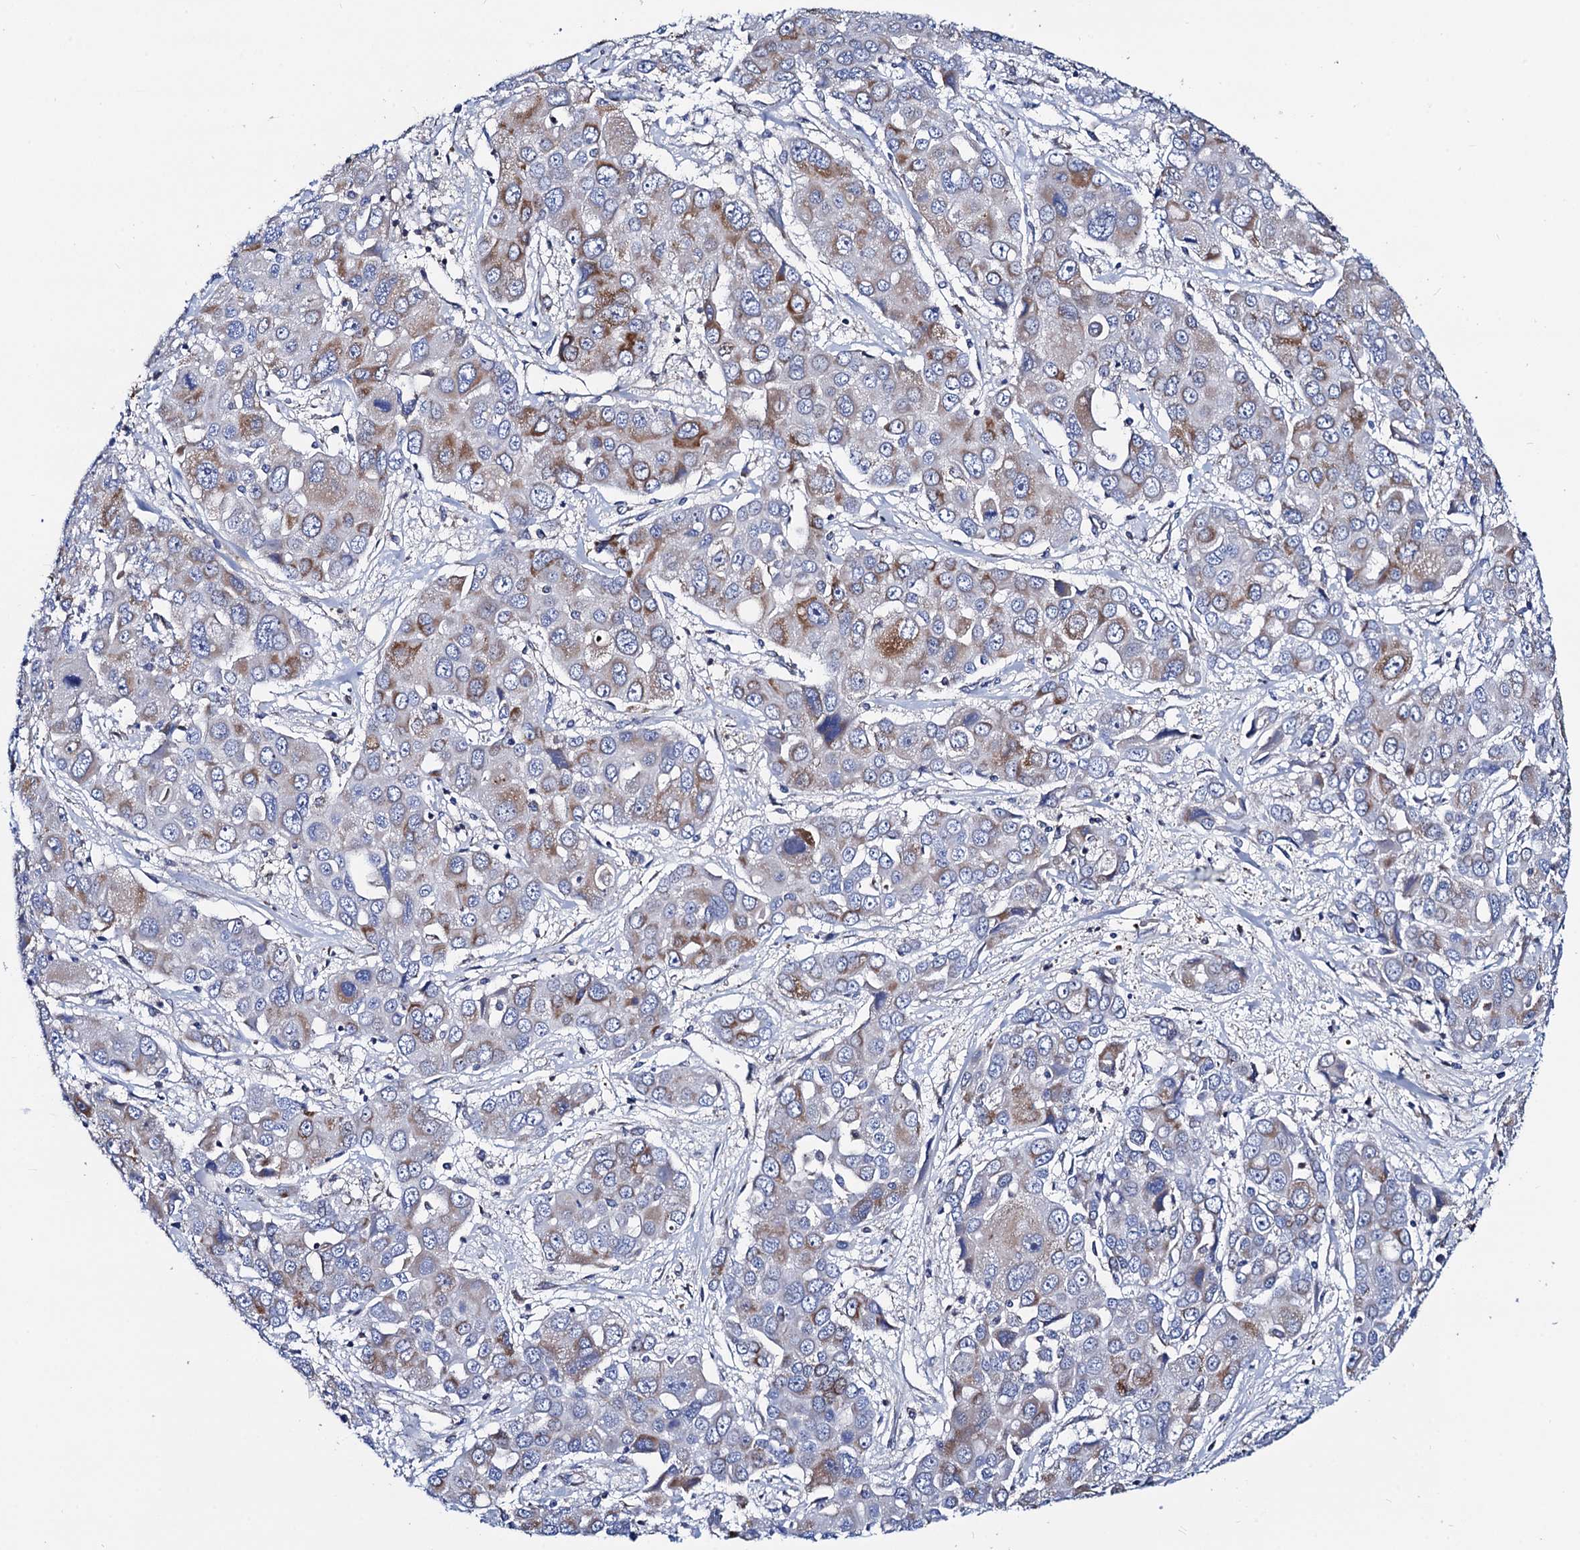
{"staining": {"intensity": "weak", "quantity": "<25%", "location": "cytoplasmic/membranous"}, "tissue": "liver cancer", "cell_type": "Tumor cells", "image_type": "cancer", "snomed": [{"axis": "morphology", "description": "Cholangiocarcinoma"}, {"axis": "topography", "description": "Liver"}], "caption": "Tumor cells show no significant protein positivity in liver cholangiocarcinoma.", "gene": "PTCD3", "patient": {"sex": "male", "age": 67}}